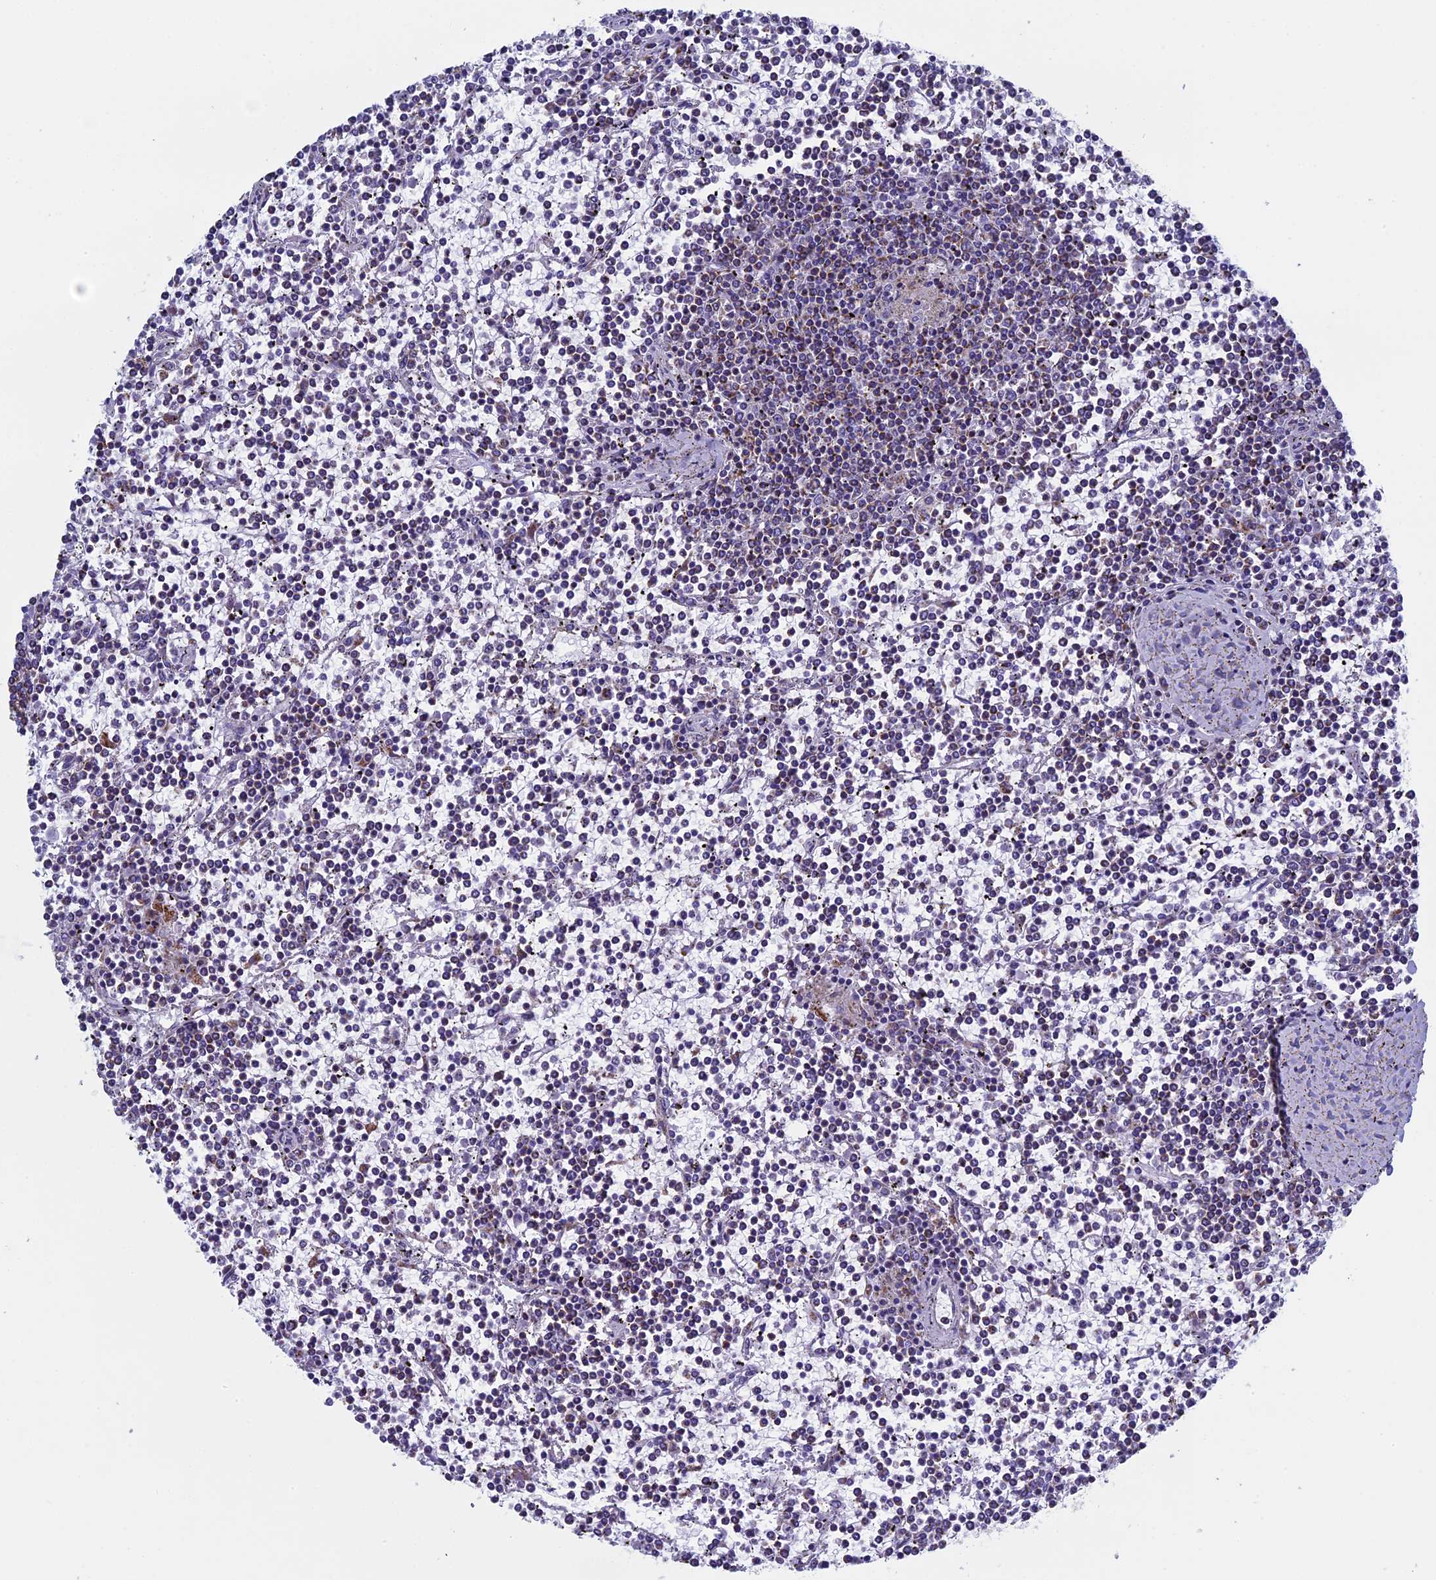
{"staining": {"intensity": "moderate", "quantity": "<25%", "location": "cytoplasmic/membranous"}, "tissue": "lymphoma", "cell_type": "Tumor cells", "image_type": "cancer", "snomed": [{"axis": "morphology", "description": "Malignant lymphoma, non-Hodgkin's type, Low grade"}, {"axis": "topography", "description": "Spleen"}], "caption": "Human lymphoma stained with a brown dye shows moderate cytoplasmic/membranous positive positivity in about <25% of tumor cells.", "gene": "UQCRFS1", "patient": {"sex": "female", "age": 19}}